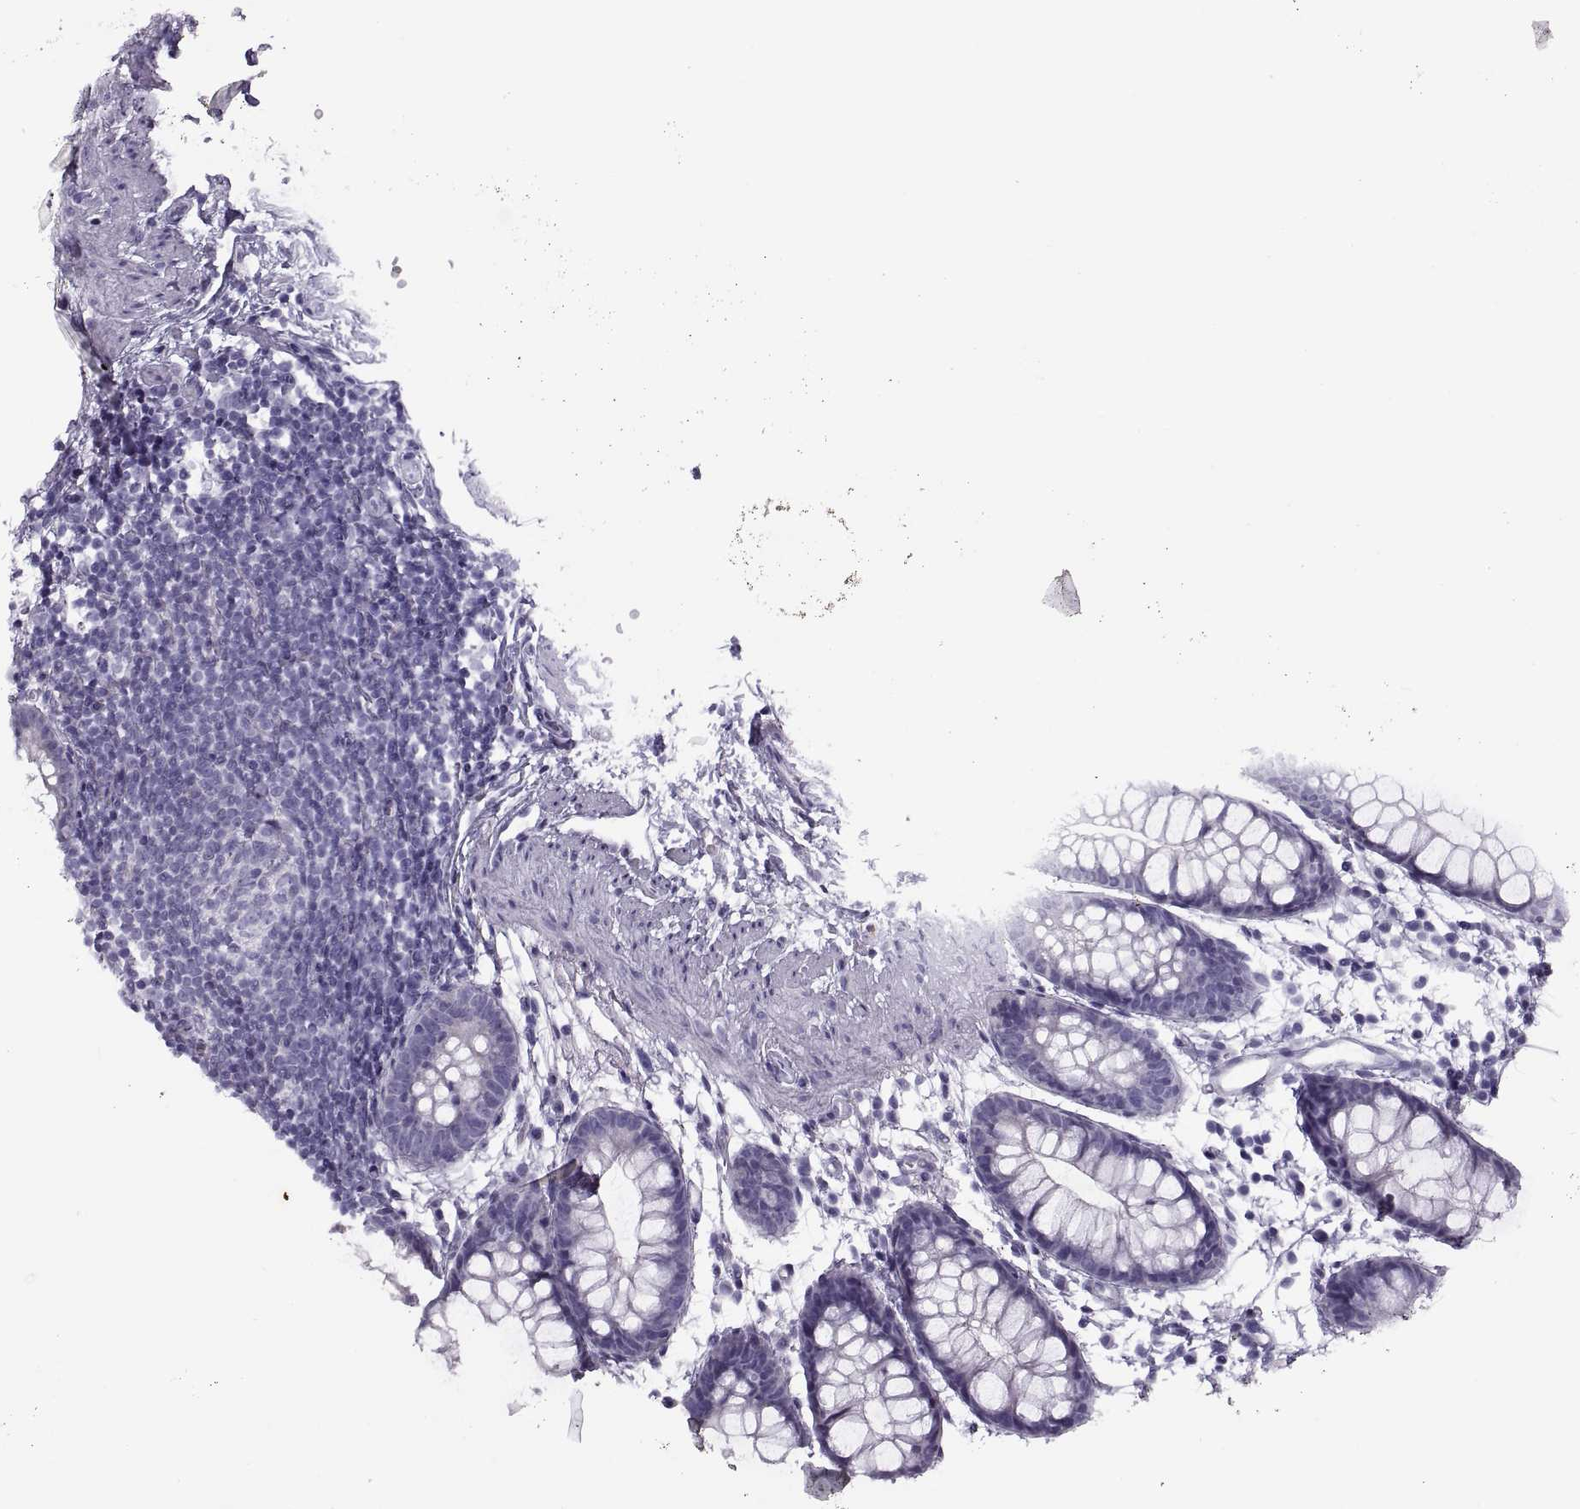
{"staining": {"intensity": "negative", "quantity": "none", "location": "none"}, "tissue": "rectum", "cell_type": "Glandular cells", "image_type": "normal", "snomed": [{"axis": "morphology", "description": "Normal tissue, NOS"}, {"axis": "topography", "description": "Rectum"}], "caption": "Immunohistochemistry image of unremarkable human rectum stained for a protein (brown), which exhibits no expression in glandular cells. (DAB (3,3'-diaminobenzidine) immunohistochemistry (IHC) visualized using brightfield microscopy, high magnification).", "gene": "RLBP1", "patient": {"sex": "male", "age": 57}}